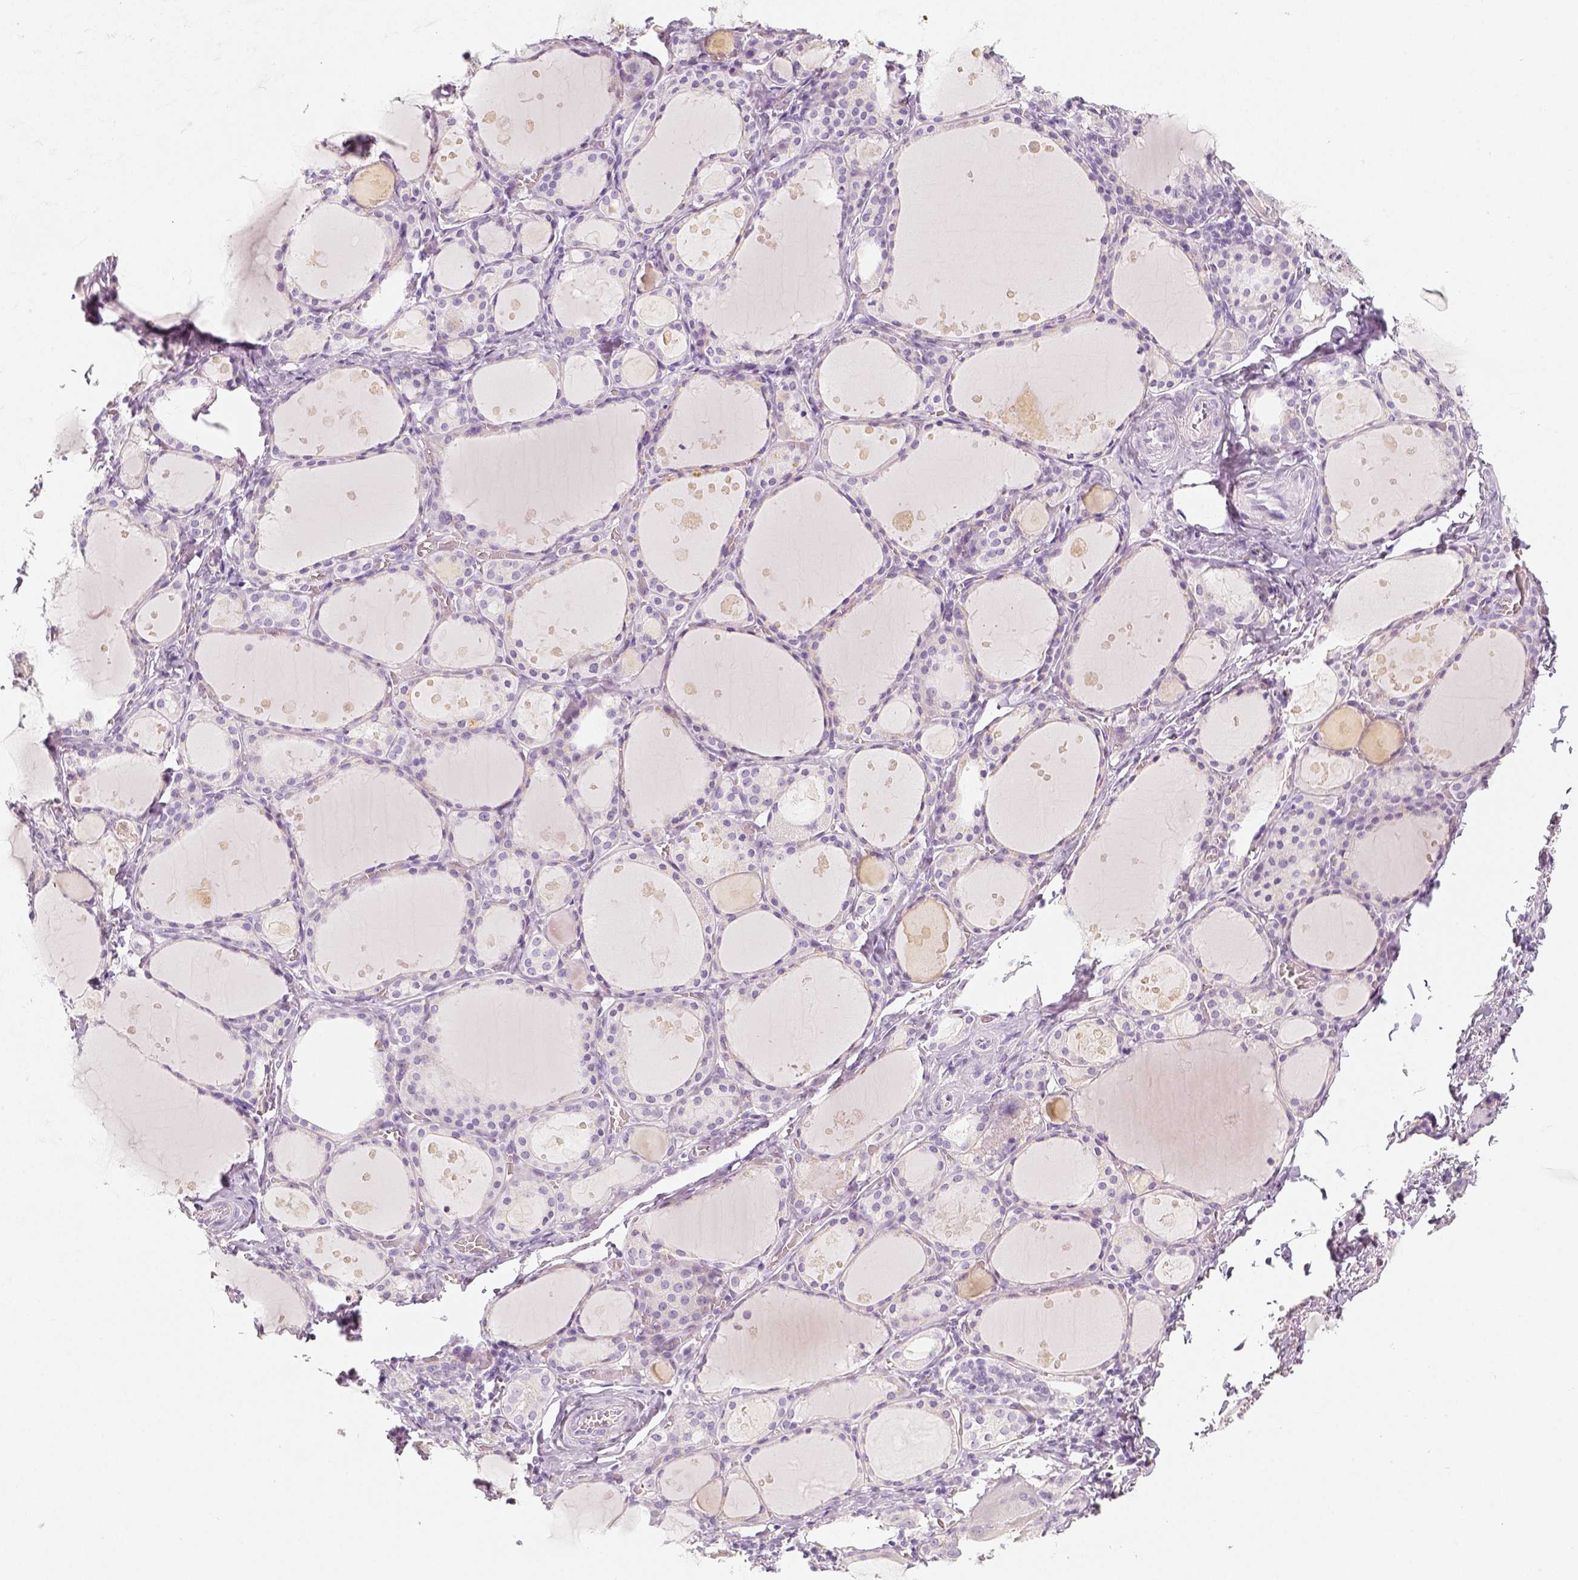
{"staining": {"intensity": "negative", "quantity": "none", "location": "none"}, "tissue": "thyroid gland", "cell_type": "Glandular cells", "image_type": "normal", "snomed": [{"axis": "morphology", "description": "Normal tissue, NOS"}, {"axis": "topography", "description": "Thyroid gland"}], "caption": "IHC histopathology image of normal thyroid gland stained for a protein (brown), which shows no positivity in glandular cells.", "gene": "NECAB2", "patient": {"sex": "male", "age": 68}}